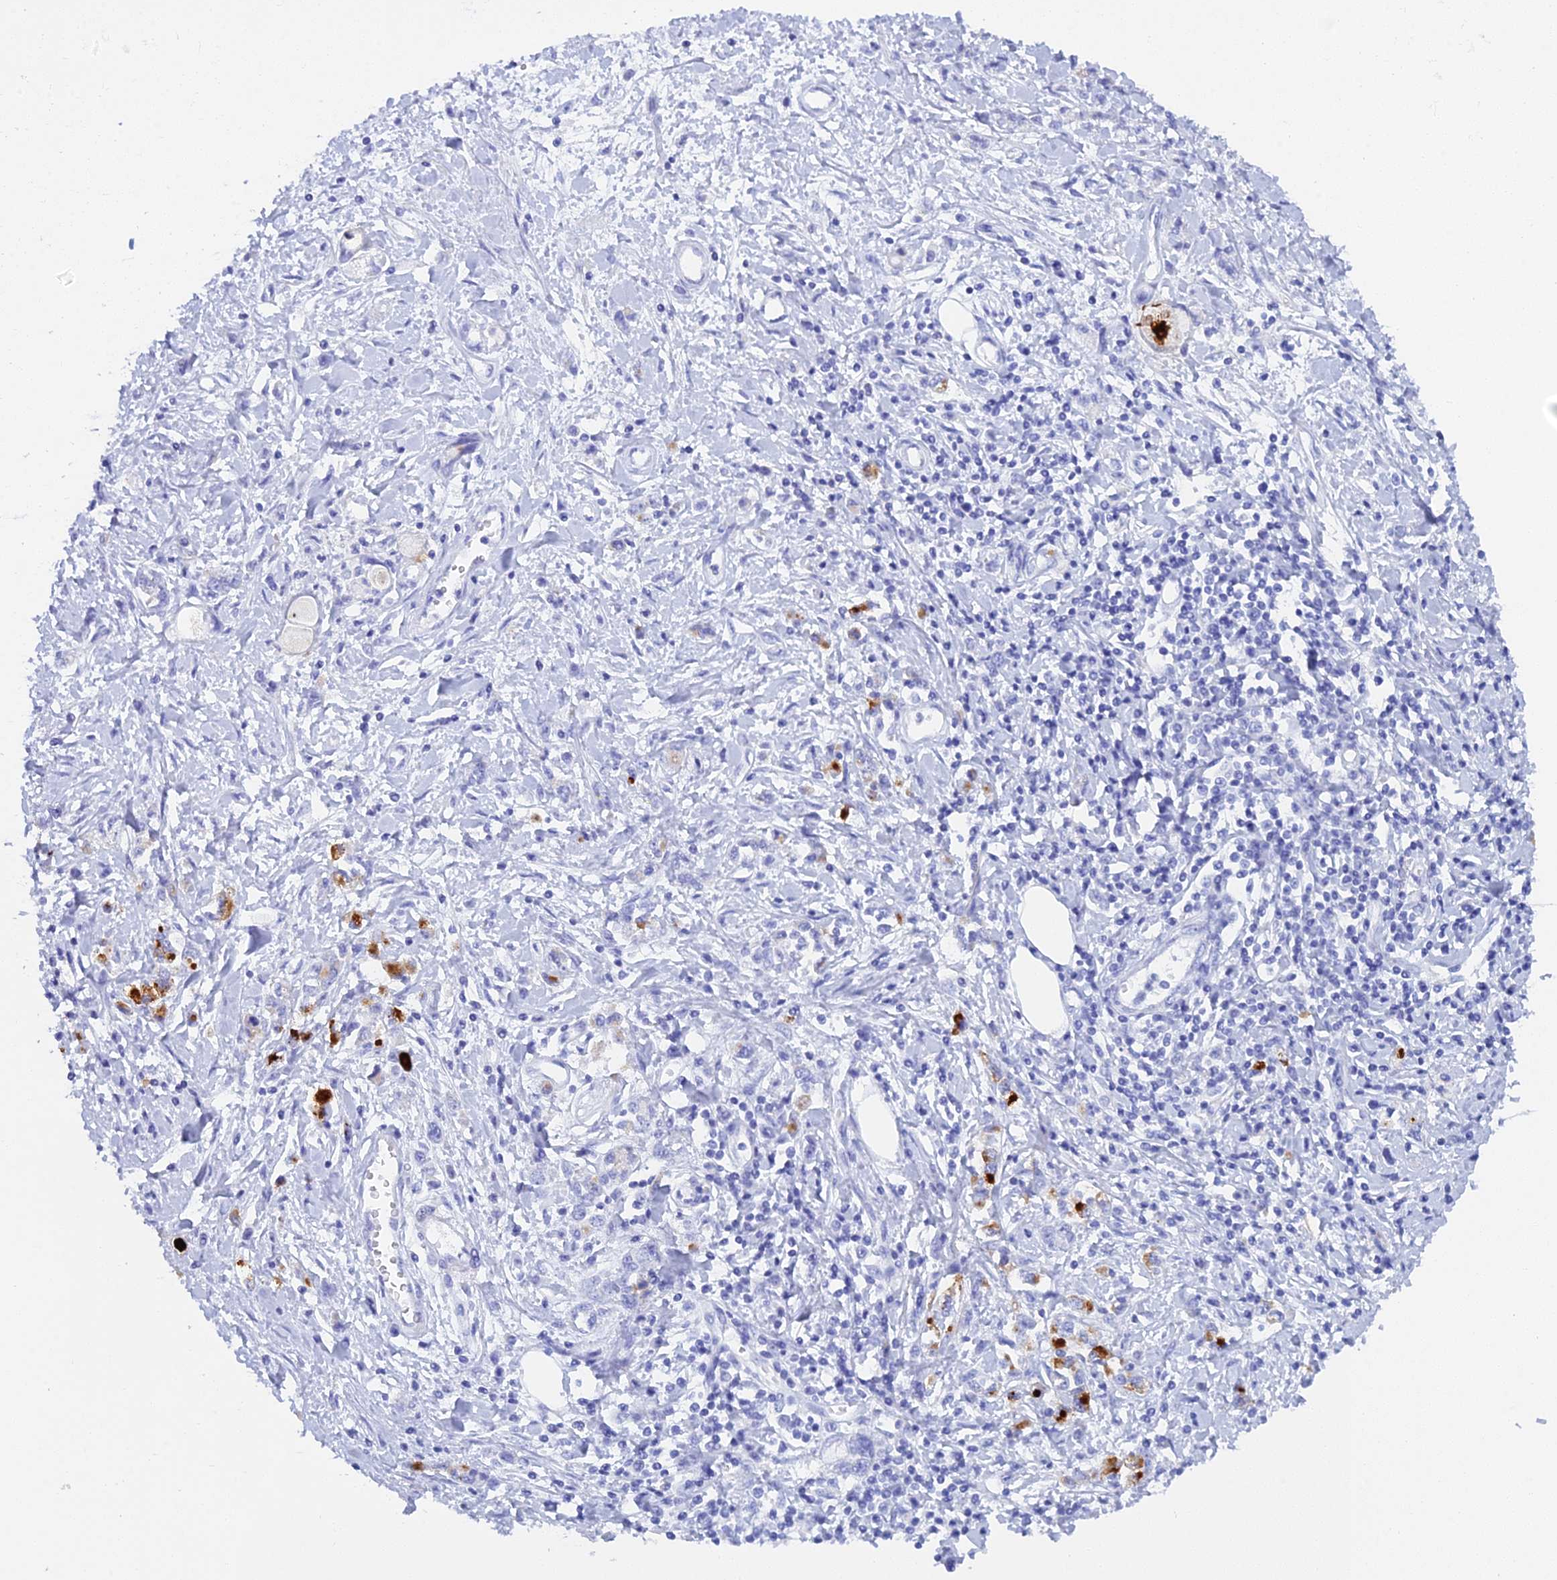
{"staining": {"intensity": "strong", "quantity": "<25%", "location": "cytoplasmic/membranous"}, "tissue": "stomach cancer", "cell_type": "Tumor cells", "image_type": "cancer", "snomed": [{"axis": "morphology", "description": "Adenocarcinoma, NOS"}, {"axis": "topography", "description": "Stomach"}], "caption": "Brown immunohistochemical staining in human stomach cancer shows strong cytoplasmic/membranous staining in about <25% of tumor cells. (DAB (3,3'-diaminobenzidine) IHC, brown staining for protein, blue staining for nuclei).", "gene": "REG1A", "patient": {"sex": "female", "age": 76}}